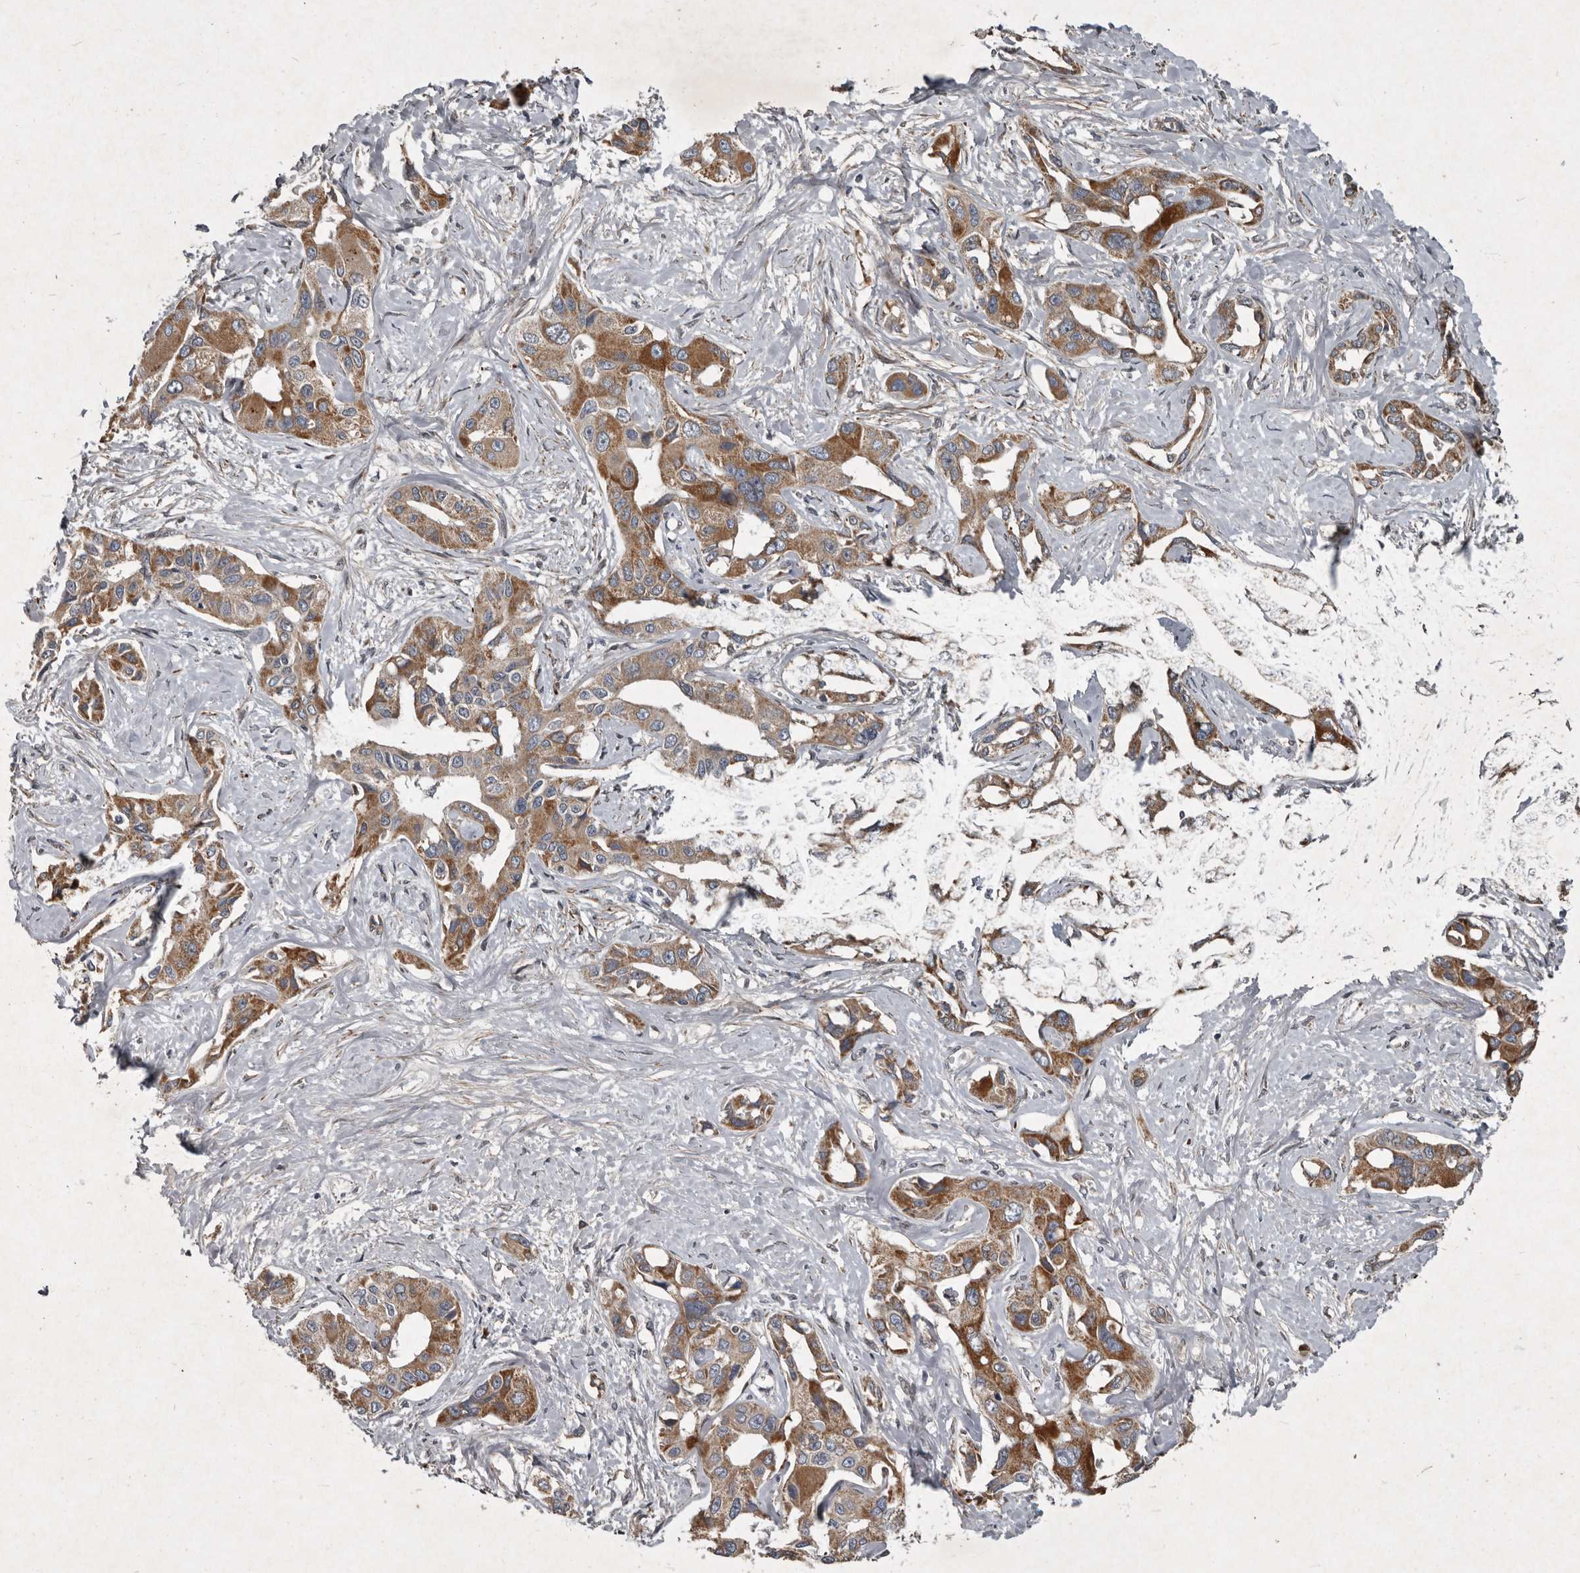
{"staining": {"intensity": "moderate", "quantity": ">75%", "location": "cytoplasmic/membranous"}, "tissue": "liver cancer", "cell_type": "Tumor cells", "image_type": "cancer", "snomed": [{"axis": "morphology", "description": "Cholangiocarcinoma"}, {"axis": "topography", "description": "Liver"}], "caption": "Immunohistochemistry (IHC) image of liver cancer stained for a protein (brown), which exhibits medium levels of moderate cytoplasmic/membranous expression in about >75% of tumor cells.", "gene": "MRPS15", "patient": {"sex": "male", "age": 59}}